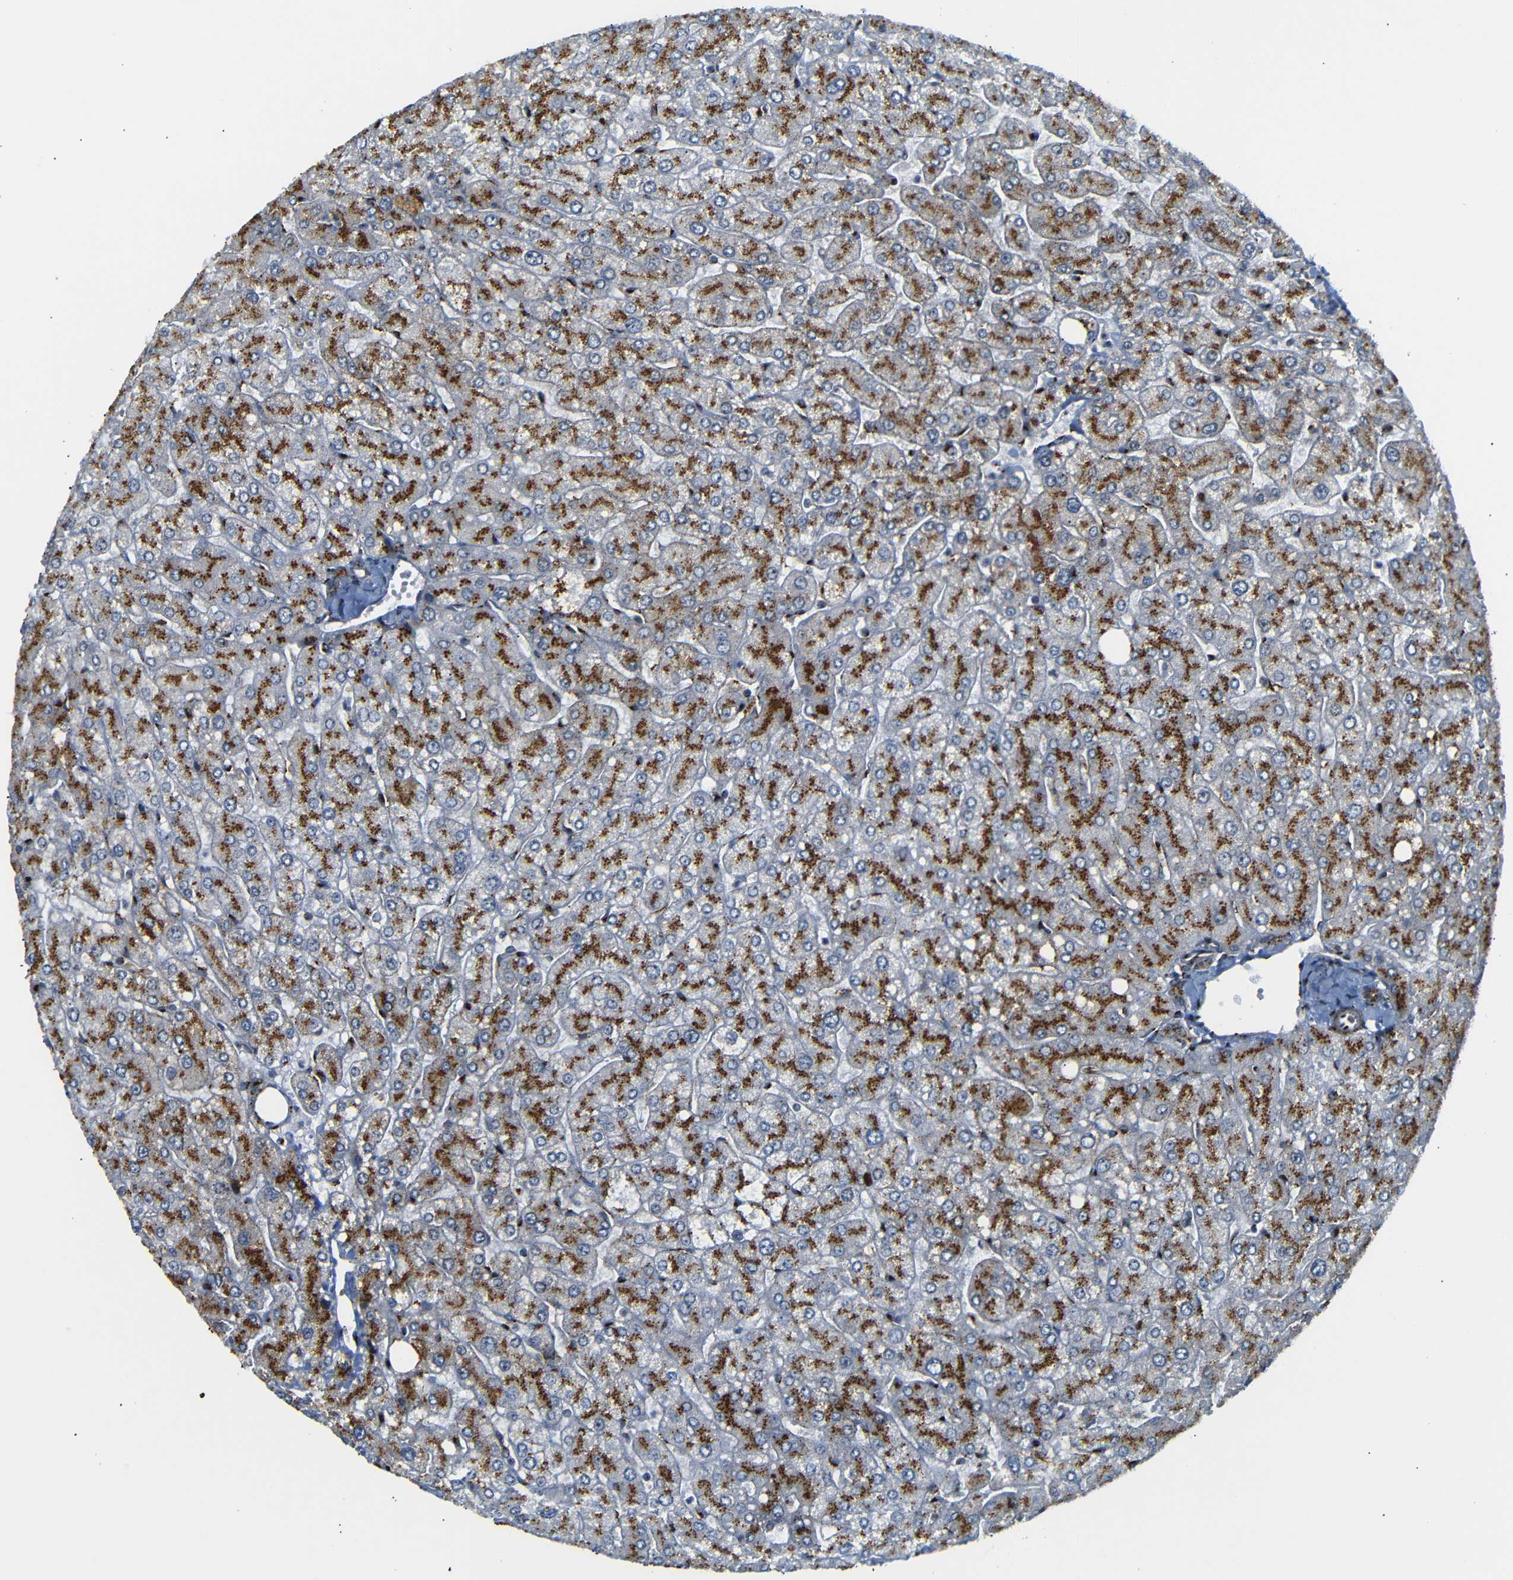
{"staining": {"intensity": "moderate", "quantity": ">75%", "location": "cytoplasmic/membranous"}, "tissue": "liver", "cell_type": "Cholangiocytes", "image_type": "normal", "snomed": [{"axis": "morphology", "description": "Normal tissue, NOS"}, {"axis": "topography", "description": "Liver"}], "caption": "The image exhibits immunohistochemical staining of unremarkable liver. There is moderate cytoplasmic/membranous expression is seen in about >75% of cholangiocytes.", "gene": "TGOLN2", "patient": {"sex": "male", "age": 55}}